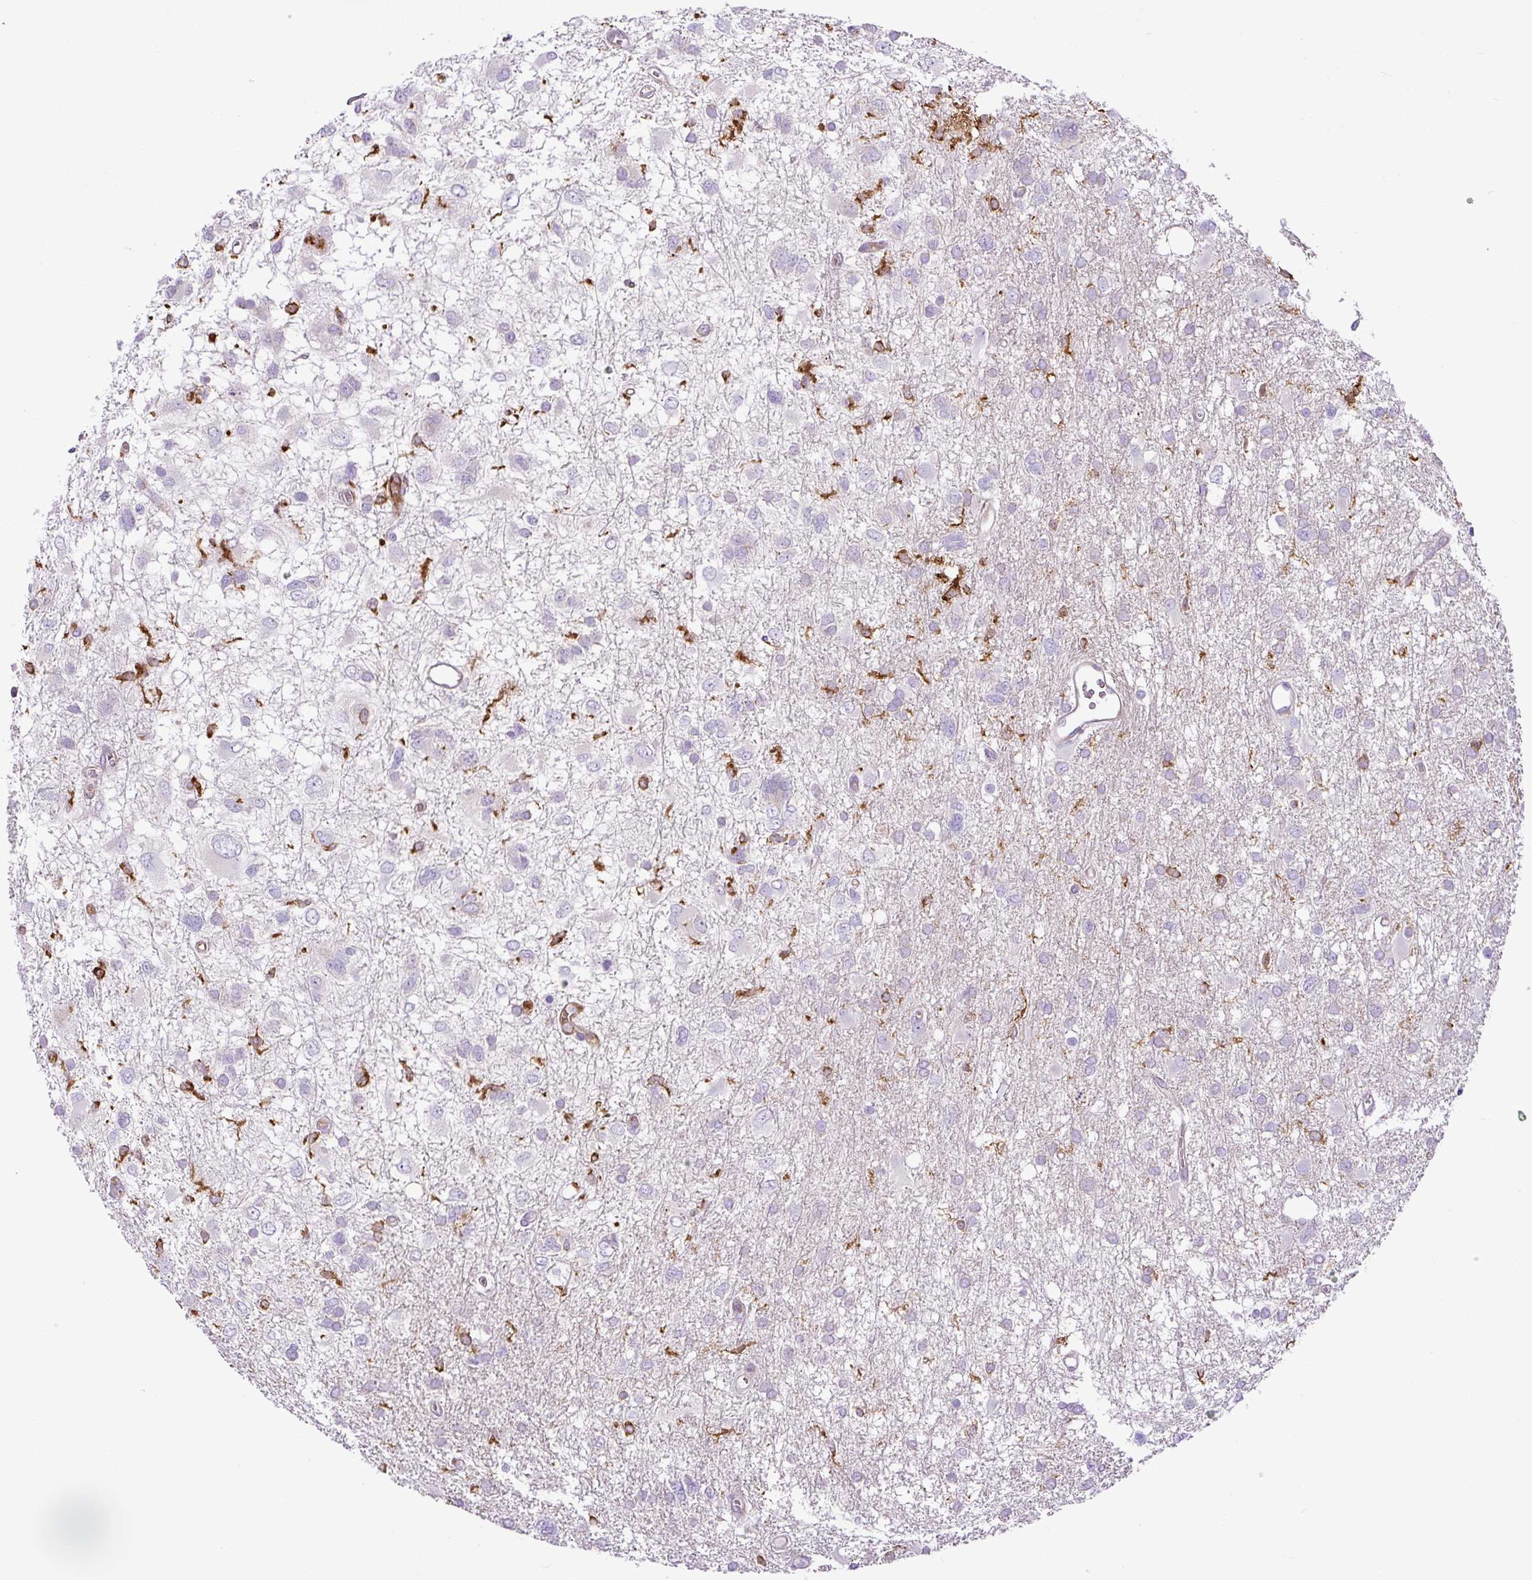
{"staining": {"intensity": "negative", "quantity": "none", "location": "none"}, "tissue": "glioma", "cell_type": "Tumor cells", "image_type": "cancer", "snomed": [{"axis": "morphology", "description": "Glioma, malignant, High grade"}, {"axis": "topography", "description": "Brain"}], "caption": "Tumor cells are negative for protein expression in human glioma.", "gene": "MAP1S", "patient": {"sex": "male", "age": 61}}